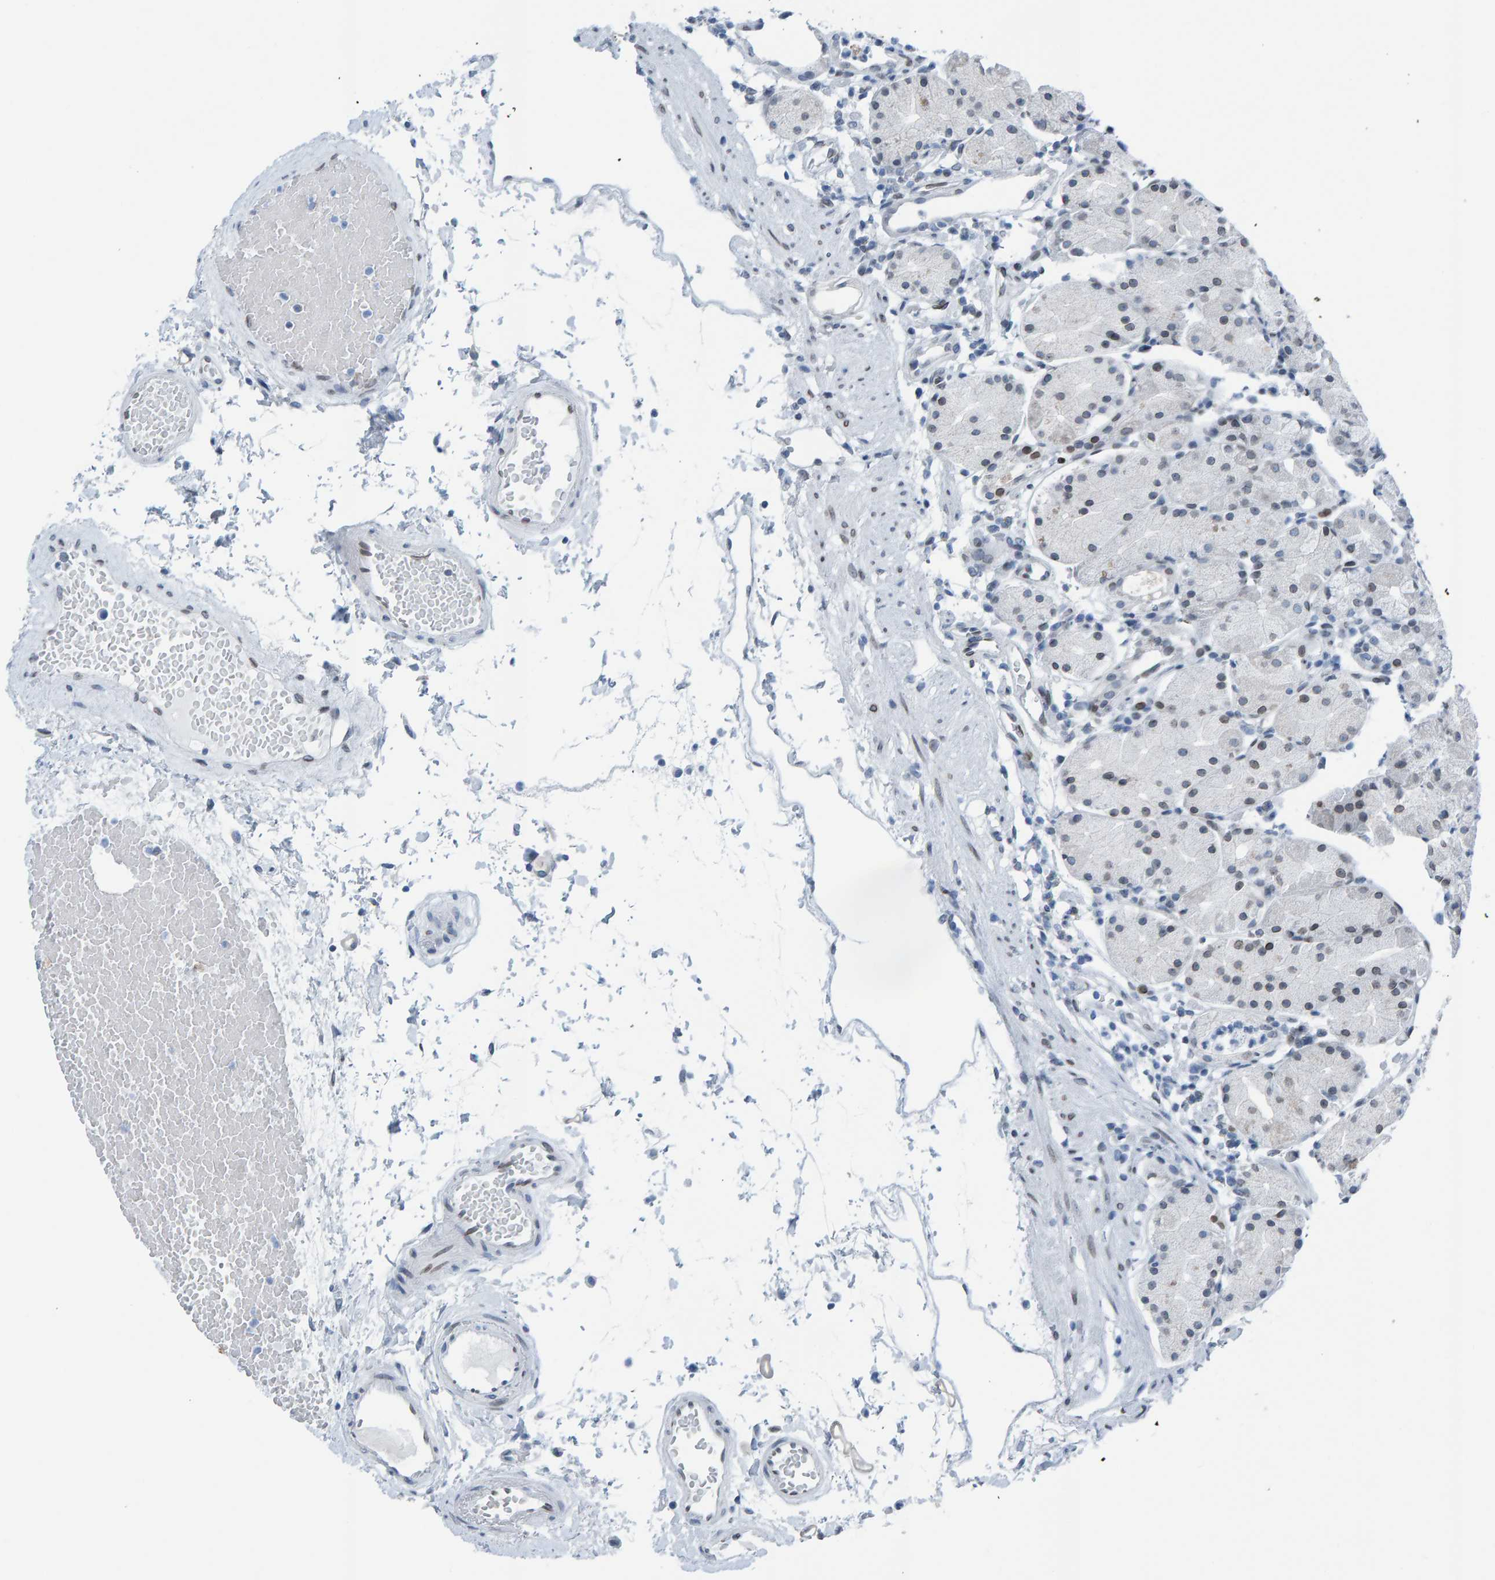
{"staining": {"intensity": "weak", "quantity": "<25%", "location": "cytoplasmic/membranous,nuclear"}, "tissue": "stomach", "cell_type": "Glandular cells", "image_type": "normal", "snomed": [{"axis": "morphology", "description": "Normal tissue, NOS"}, {"axis": "topography", "description": "Stomach"}, {"axis": "topography", "description": "Stomach, lower"}], "caption": "This is an immunohistochemistry (IHC) image of normal stomach. There is no positivity in glandular cells.", "gene": "LMNB2", "patient": {"sex": "female", "age": 75}}